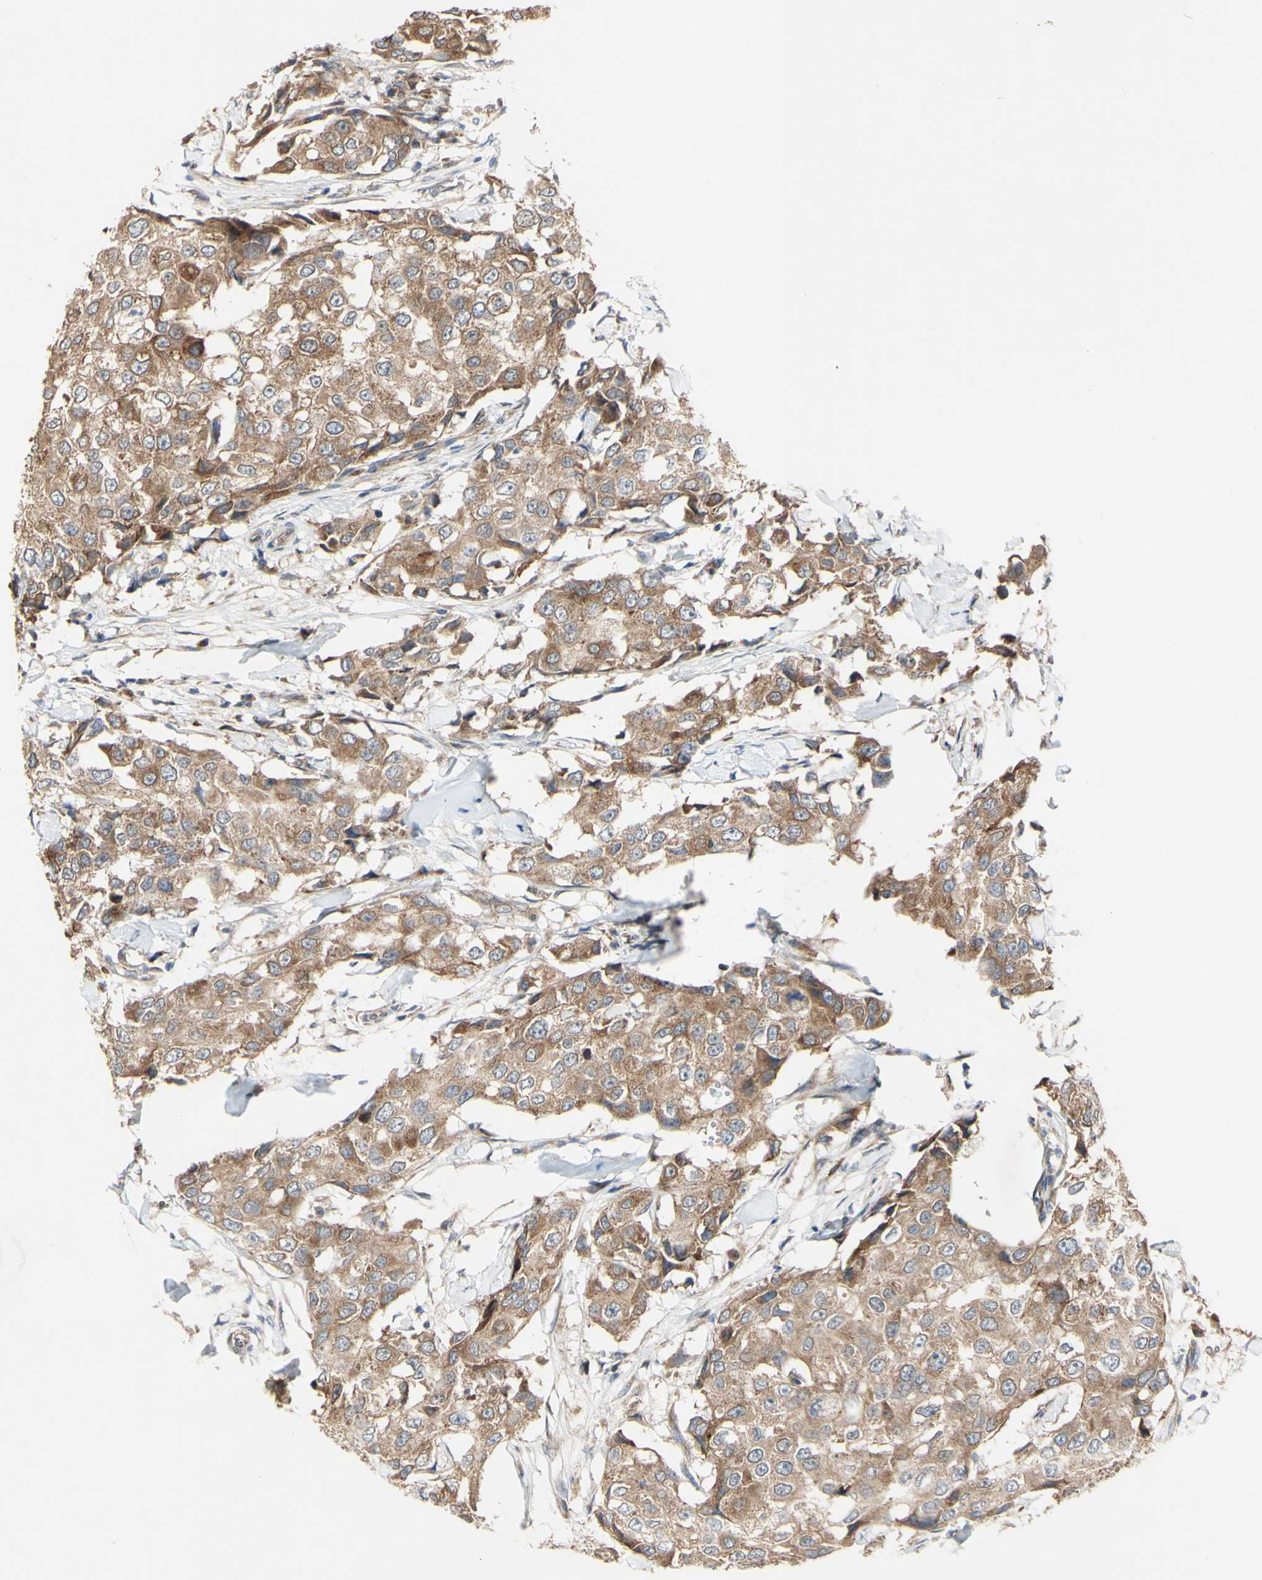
{"staining": {"intensity": "moderate", "quantity": ">75%", "location": "cytoplasmic/membranous"}, "tissue": "breast cancer", "cell_type": "Tumor cells", "image_type": "cancer", "snomed": [{"axis": "morphology", "description": "Duct carcinoma"}, {"axis": "topography", "description": "Breast"}], "caption": "Immunohistochemical staining of human invasive ductal carcinoma (breast) displays medium levels of moderate cytoplasmic/membranous staining in approximately >75% of tumor cells.", "gene": "PDGFB", "patient": {"sex": "female", "age": 27}}